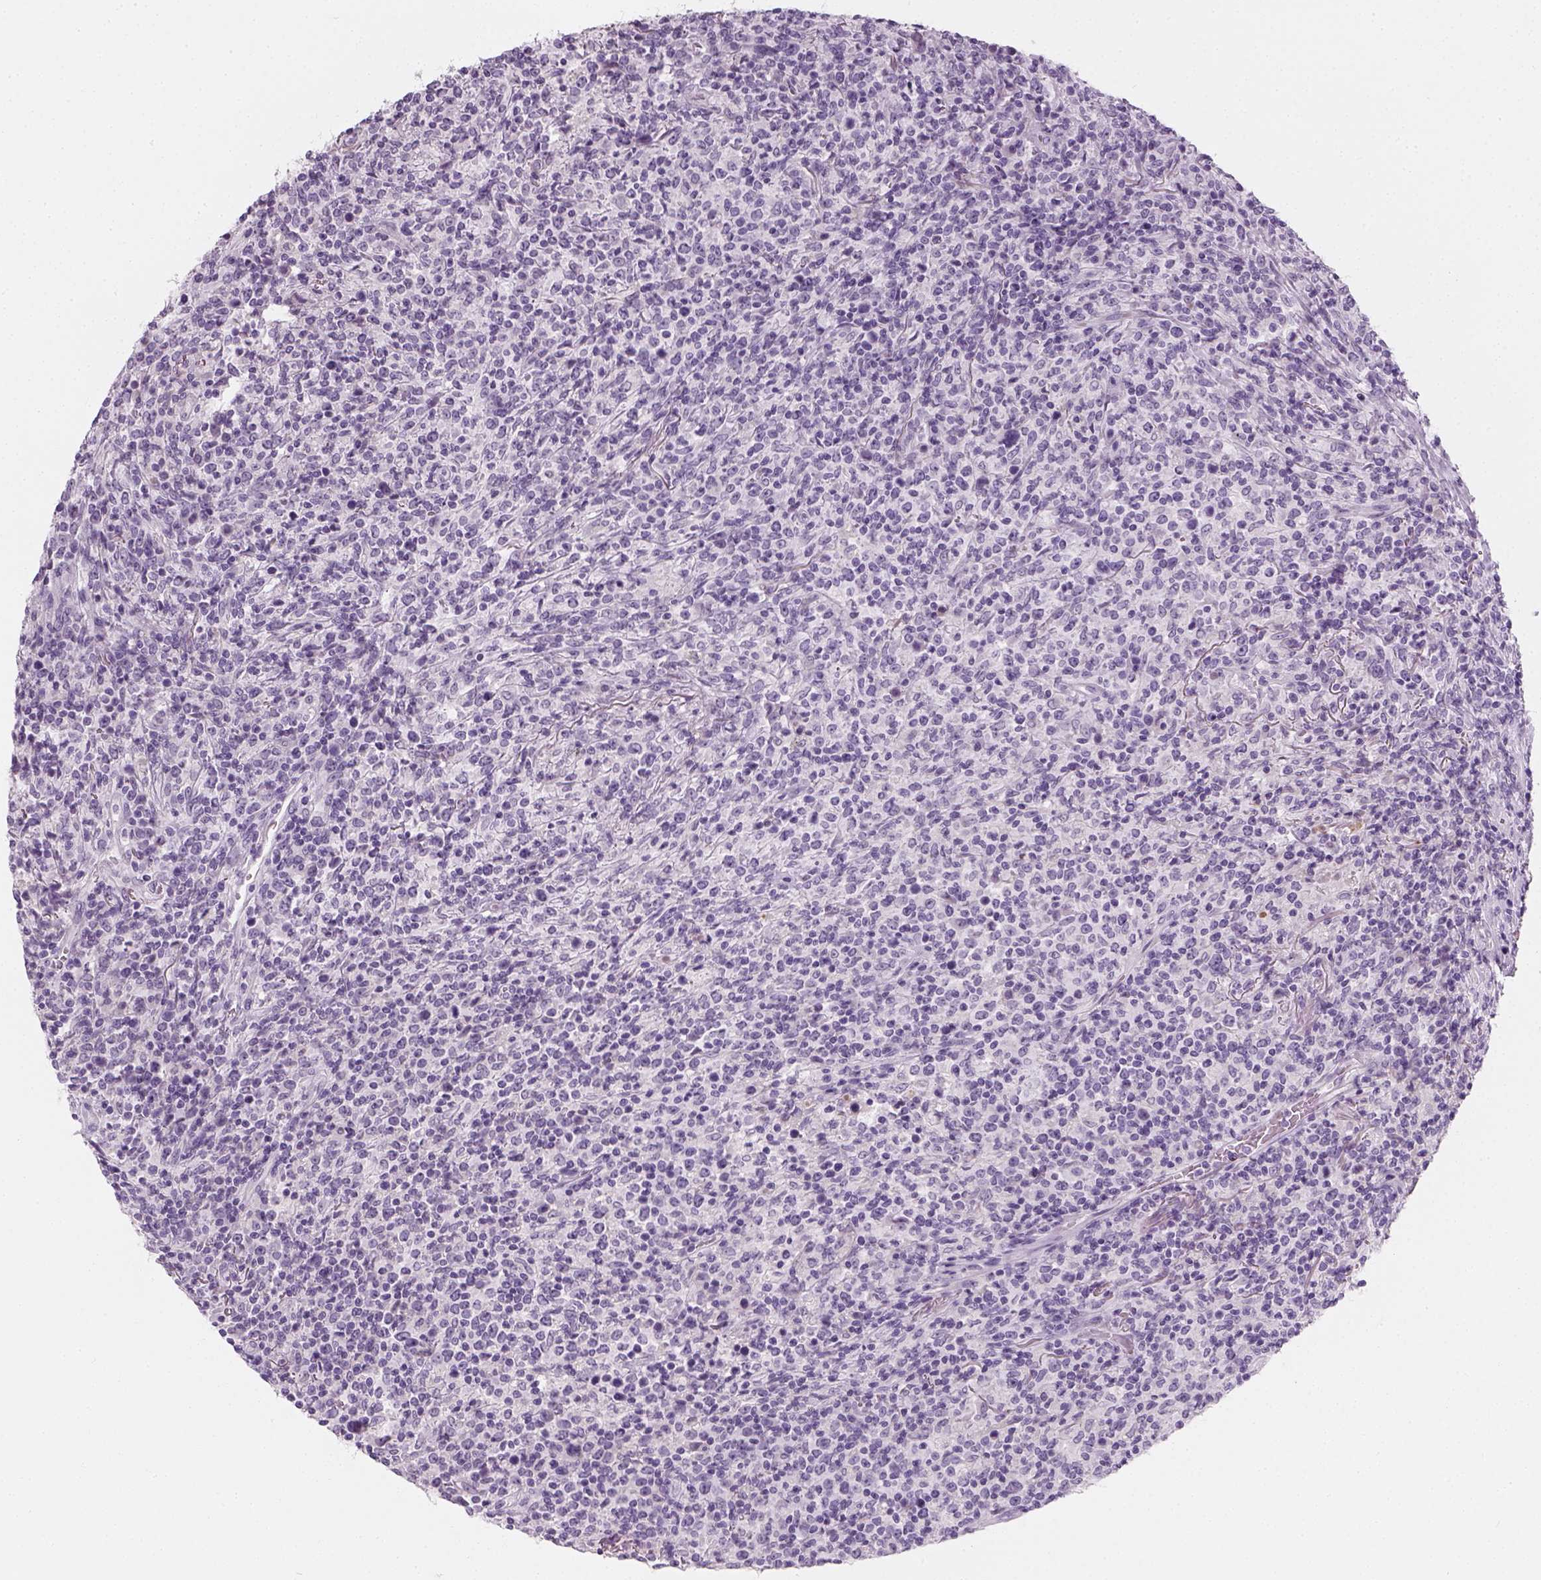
{"staining": {"intensity": "negative", "quantity": "none", "location": "none"}, "tissue": "lymphoma", "cell_type": "Tumor cells", "image_type": "cancer", "snomed": [{"axis": "morphology", "description": "Malignant lymphoma, non-Hodgkin's type, High grade"}, {"axis": "topography", "description": "Lung"}], "caption": "Immunohistochemistry micrograph of human high-grade malignant lymphoma, non-Hodgkin's type stained for a protein (brown), which demonstrates no expression in tumor cells.", "gene": "TH", "patient": {"sex": "male", "age": 79}}